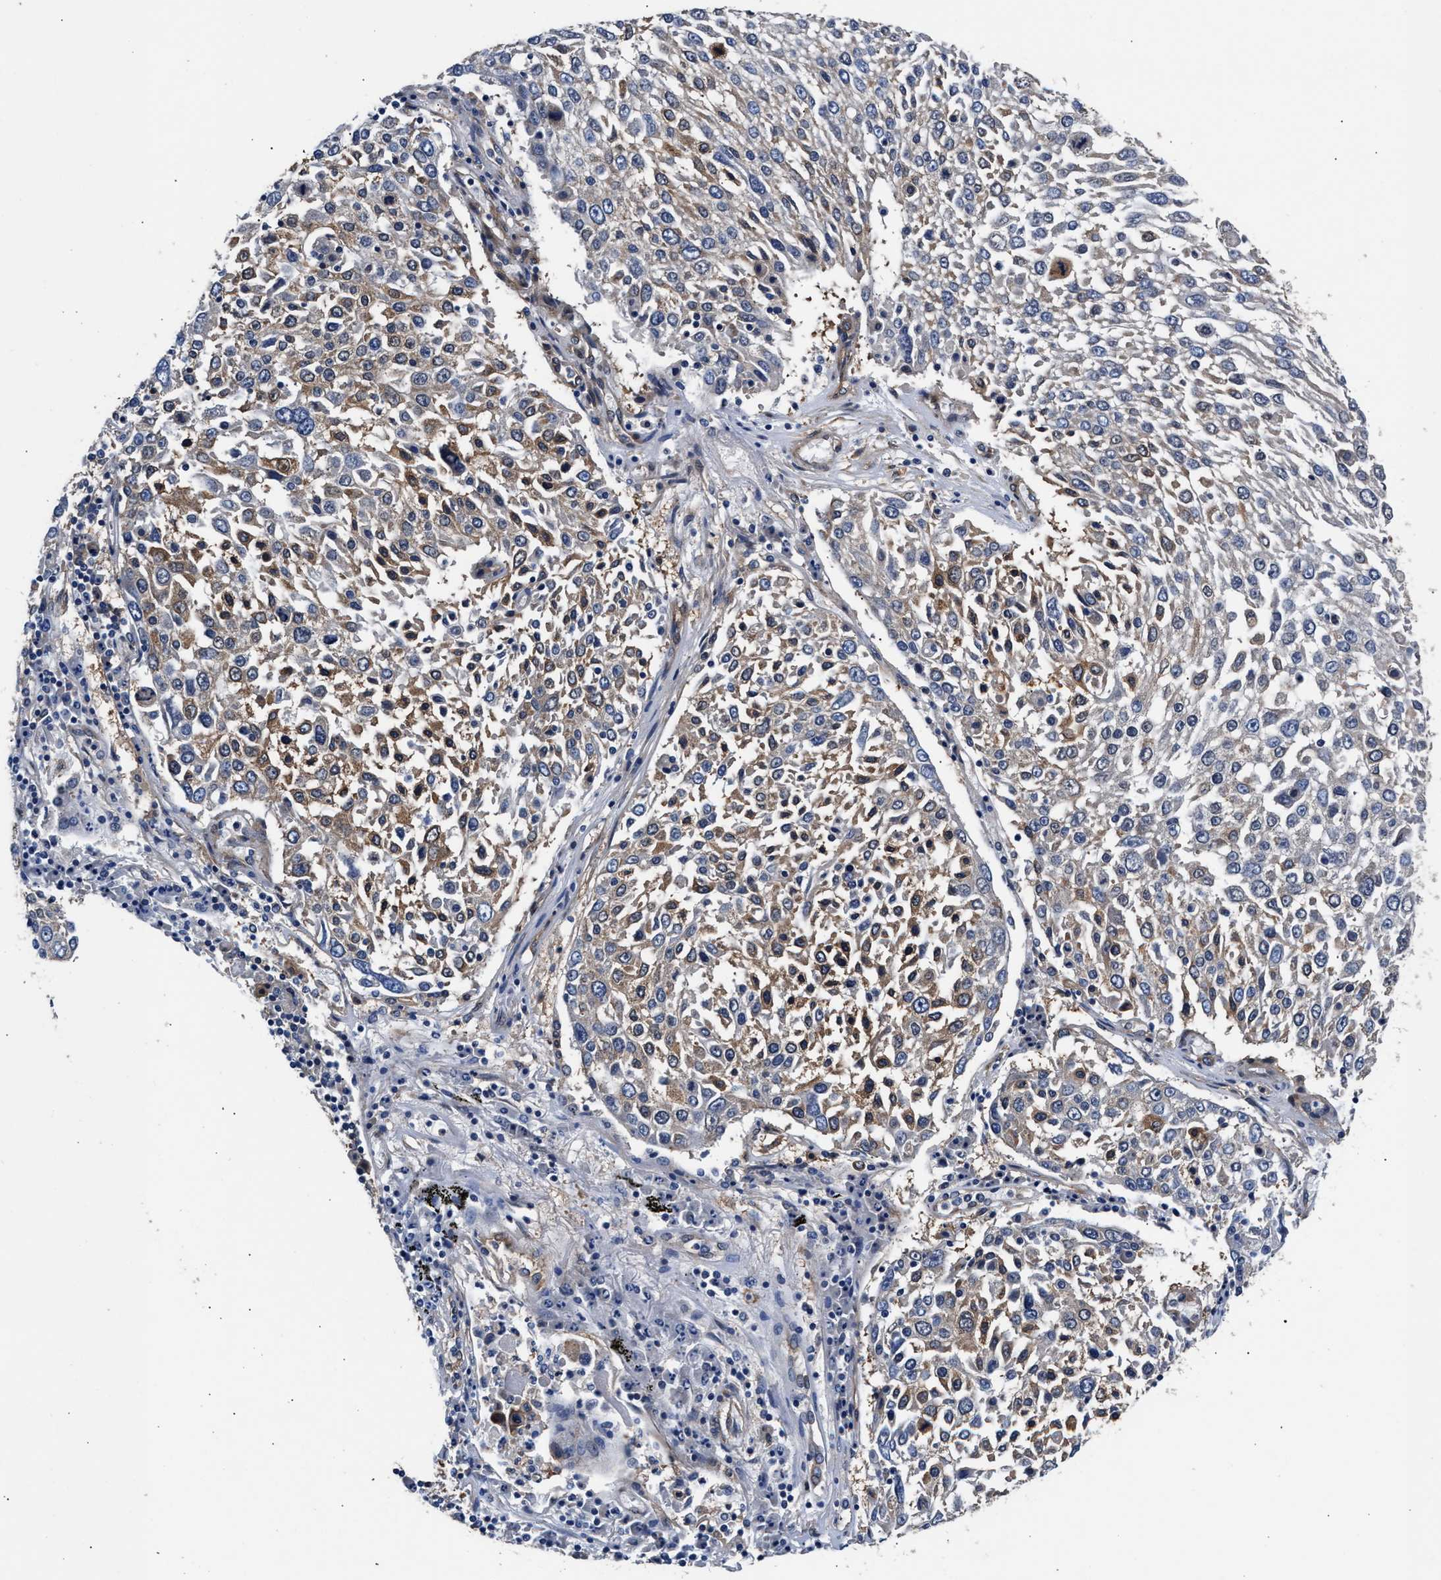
{"staining": {"intensity": "moderate", "quantity": ">75%", "location": "cytoplasmic/membranous"}, "tissue": "lung cancer", "cell_type": "Tumor cells", "image_type": "cancer", "snomed": [{"axis": "morphology", "description": "Squamous cell carcinoma, NOS"}, {"axis": "topography", "description": "Lung"}], "caption": "Immunohistochemical staining of squamous cell carcinoma (lung) shows medium levels of moderate cytoplasmic/membranous protein positivity in approximately >75% of tumor cells.", "gene": "SH3GL1", "patient": {"sex": "male", "age": 65}}